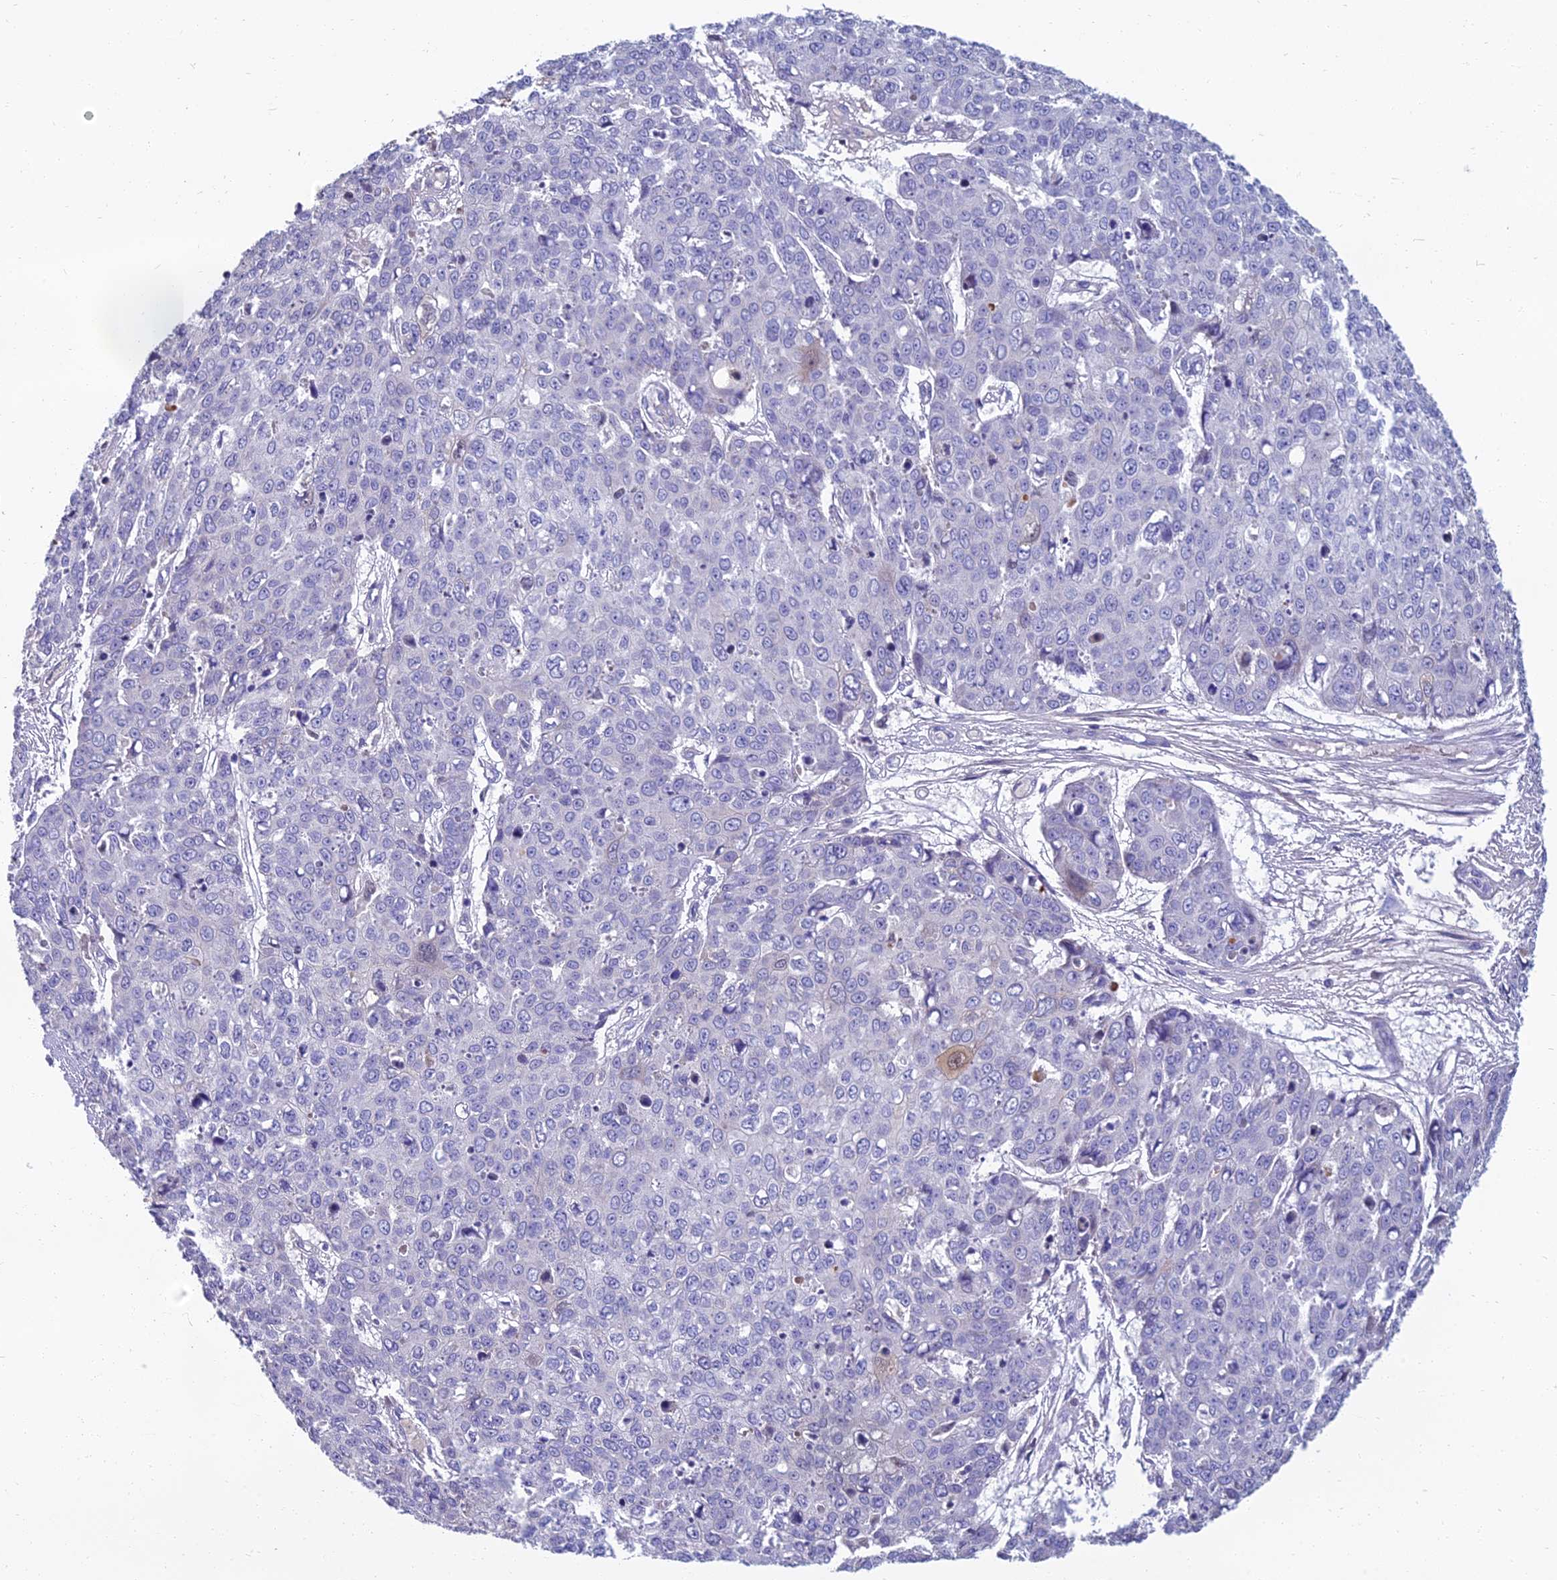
{"staining": {"intensity": "negative", "quantity": "none", "location": "none"}, "tissue": "skin cancer", "cell_type": "Tumor cells", "image_type": "cancer", "snomed": [{"axis": "morphology", "description": "Normal tissue, NOS"}, {"axis": "morphology", "description": "Squamous cell carcinoma, NOS"}, {"axis": "topography", "description": "Skin"}], "caption": "Immunohistochemical staining of human skin cancer shows no significant expression in tumor cells.", "gene": "SPTLC3", "patient": {"sex": "male", "age": 72}}